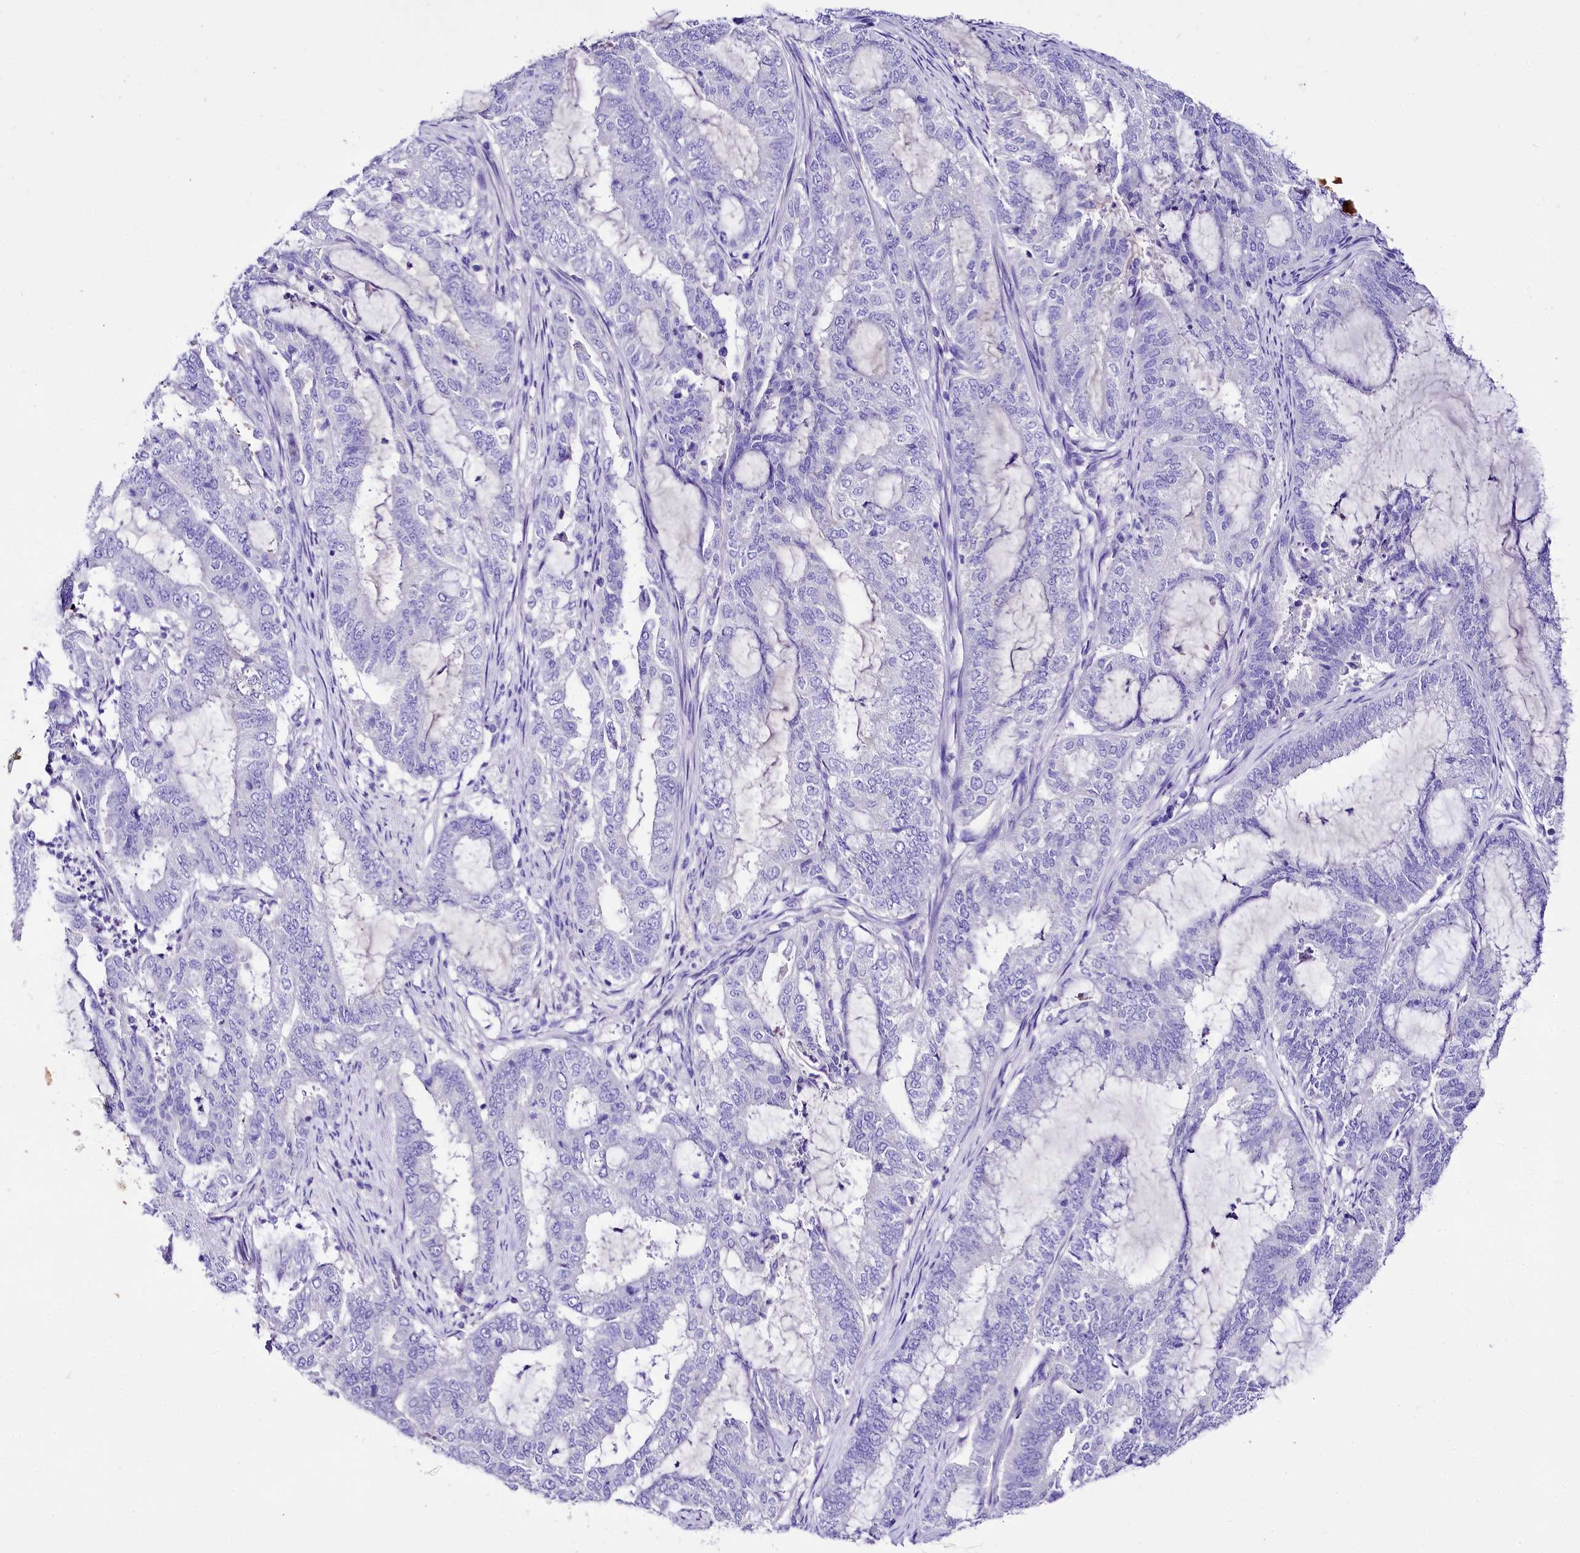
{"staining": {"intensity": "negative", "quantity": "none", "location": "none"}, "tissue": "endometrial cancer", "cell_type": "Tumor cells", "image_type": "cancer", "snomed": [{"axis": "morphology", "description": "Adenocarcinoma, NOS"}, {"axis": "topography", "description": "Endometrium"}], "caption": "This is a histopathology image of immunohistochemistry (IHC) staining of endometrial cancer, which shows no staining in tumor cells.", "gene": "A2ML1", "patient": {"sex": "female", "age": 51}}